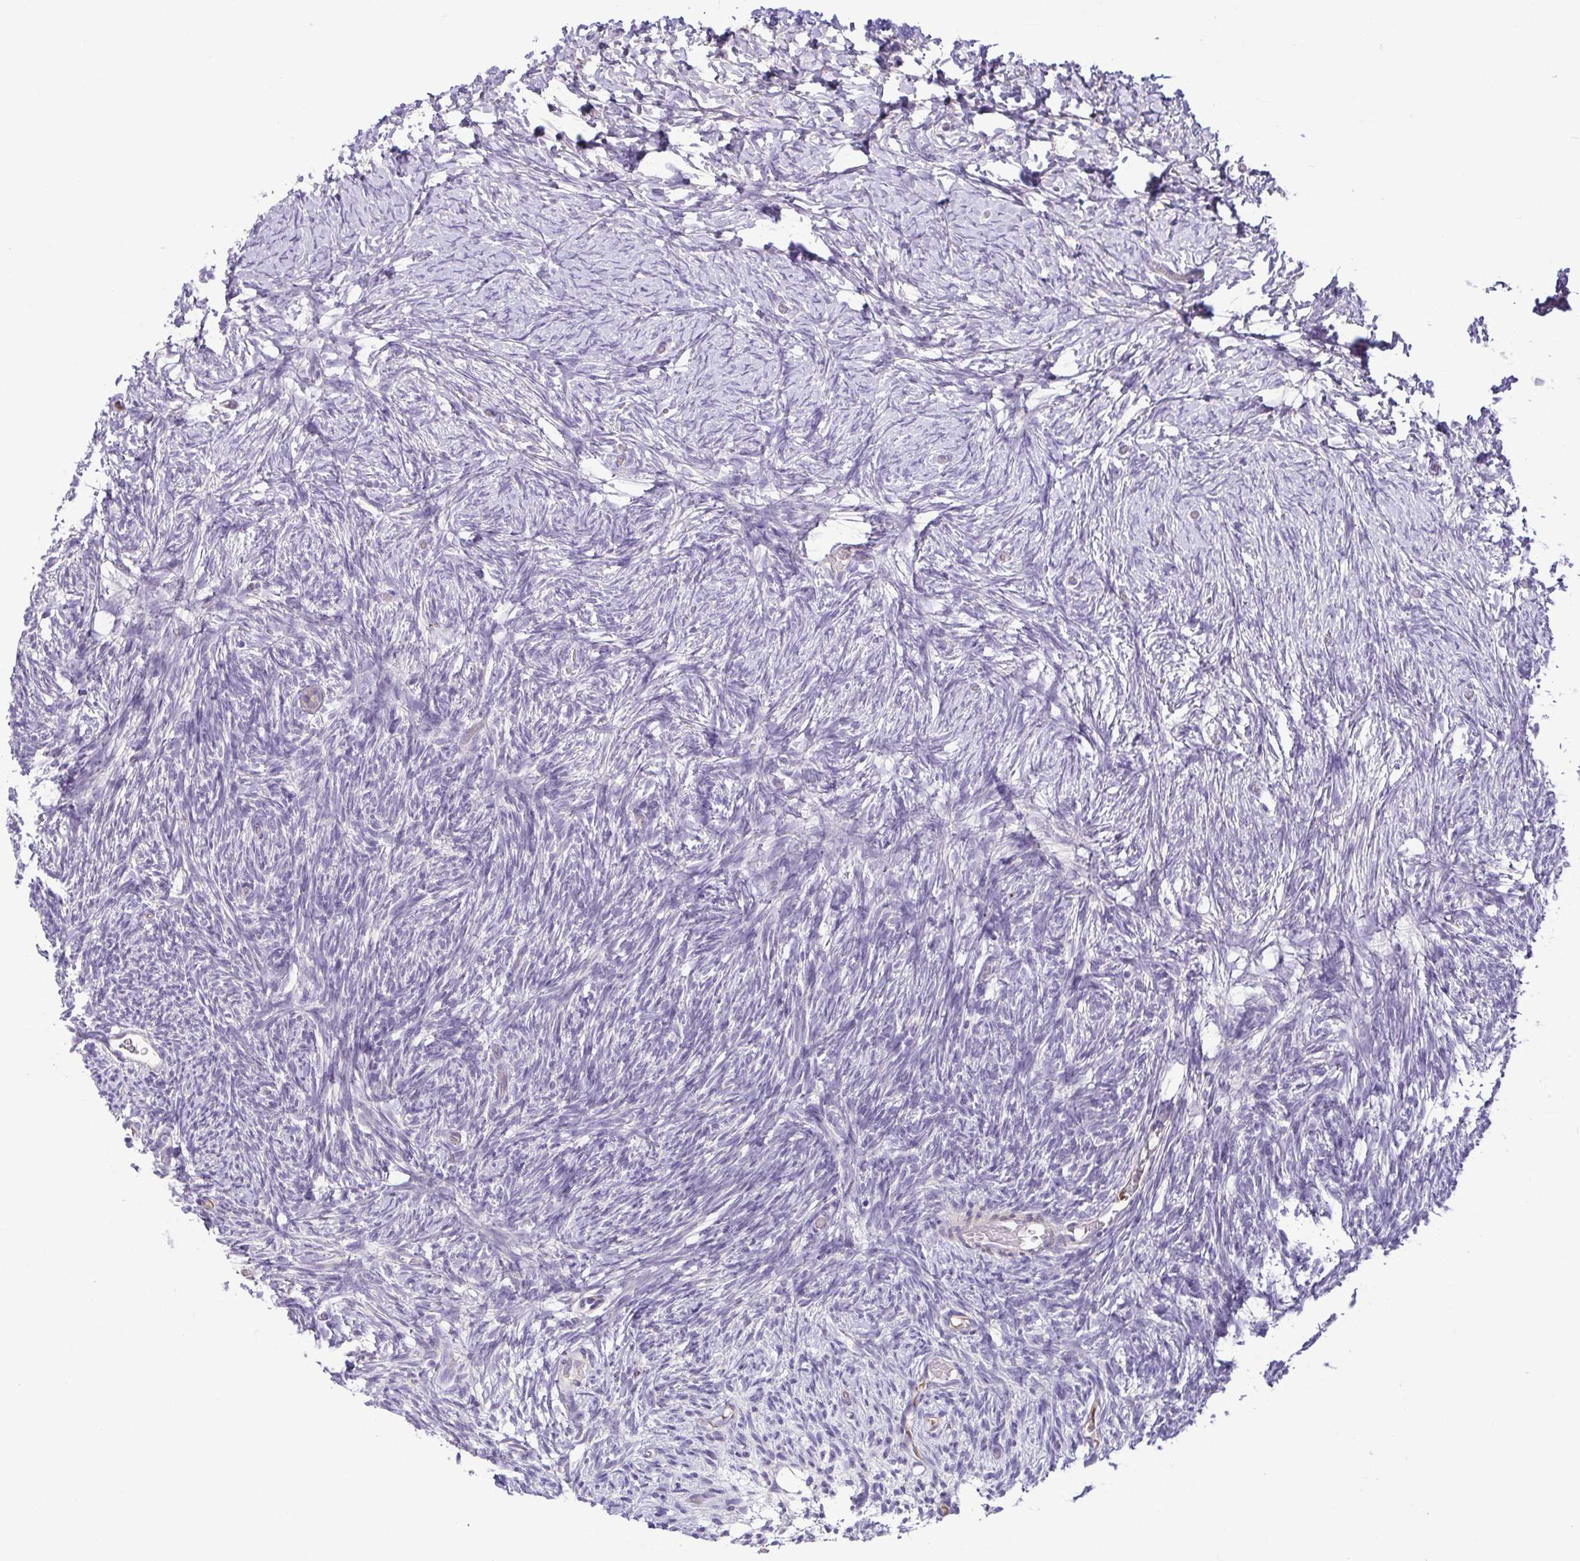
{"staining": {"intensity": "weak", "quantity": ">75%", "location": "cytoplasmic/membranous"}, "tissue": "ovary", "cell_type": "Follicle cells", "image_type": "normal", "snomed": [{"axis": "morphology", "description": "Normal tissue, NOS"}, {"axis": "topography", "description": "Ovary"}], "caption": "Human ovary stained with a brown dye demonstrates weak cytoplasmic/membranous positive positivity in approximately >75% of follicle cells.", "gene": "MYL10", "patient": {"sex": "female", "age": 39}}